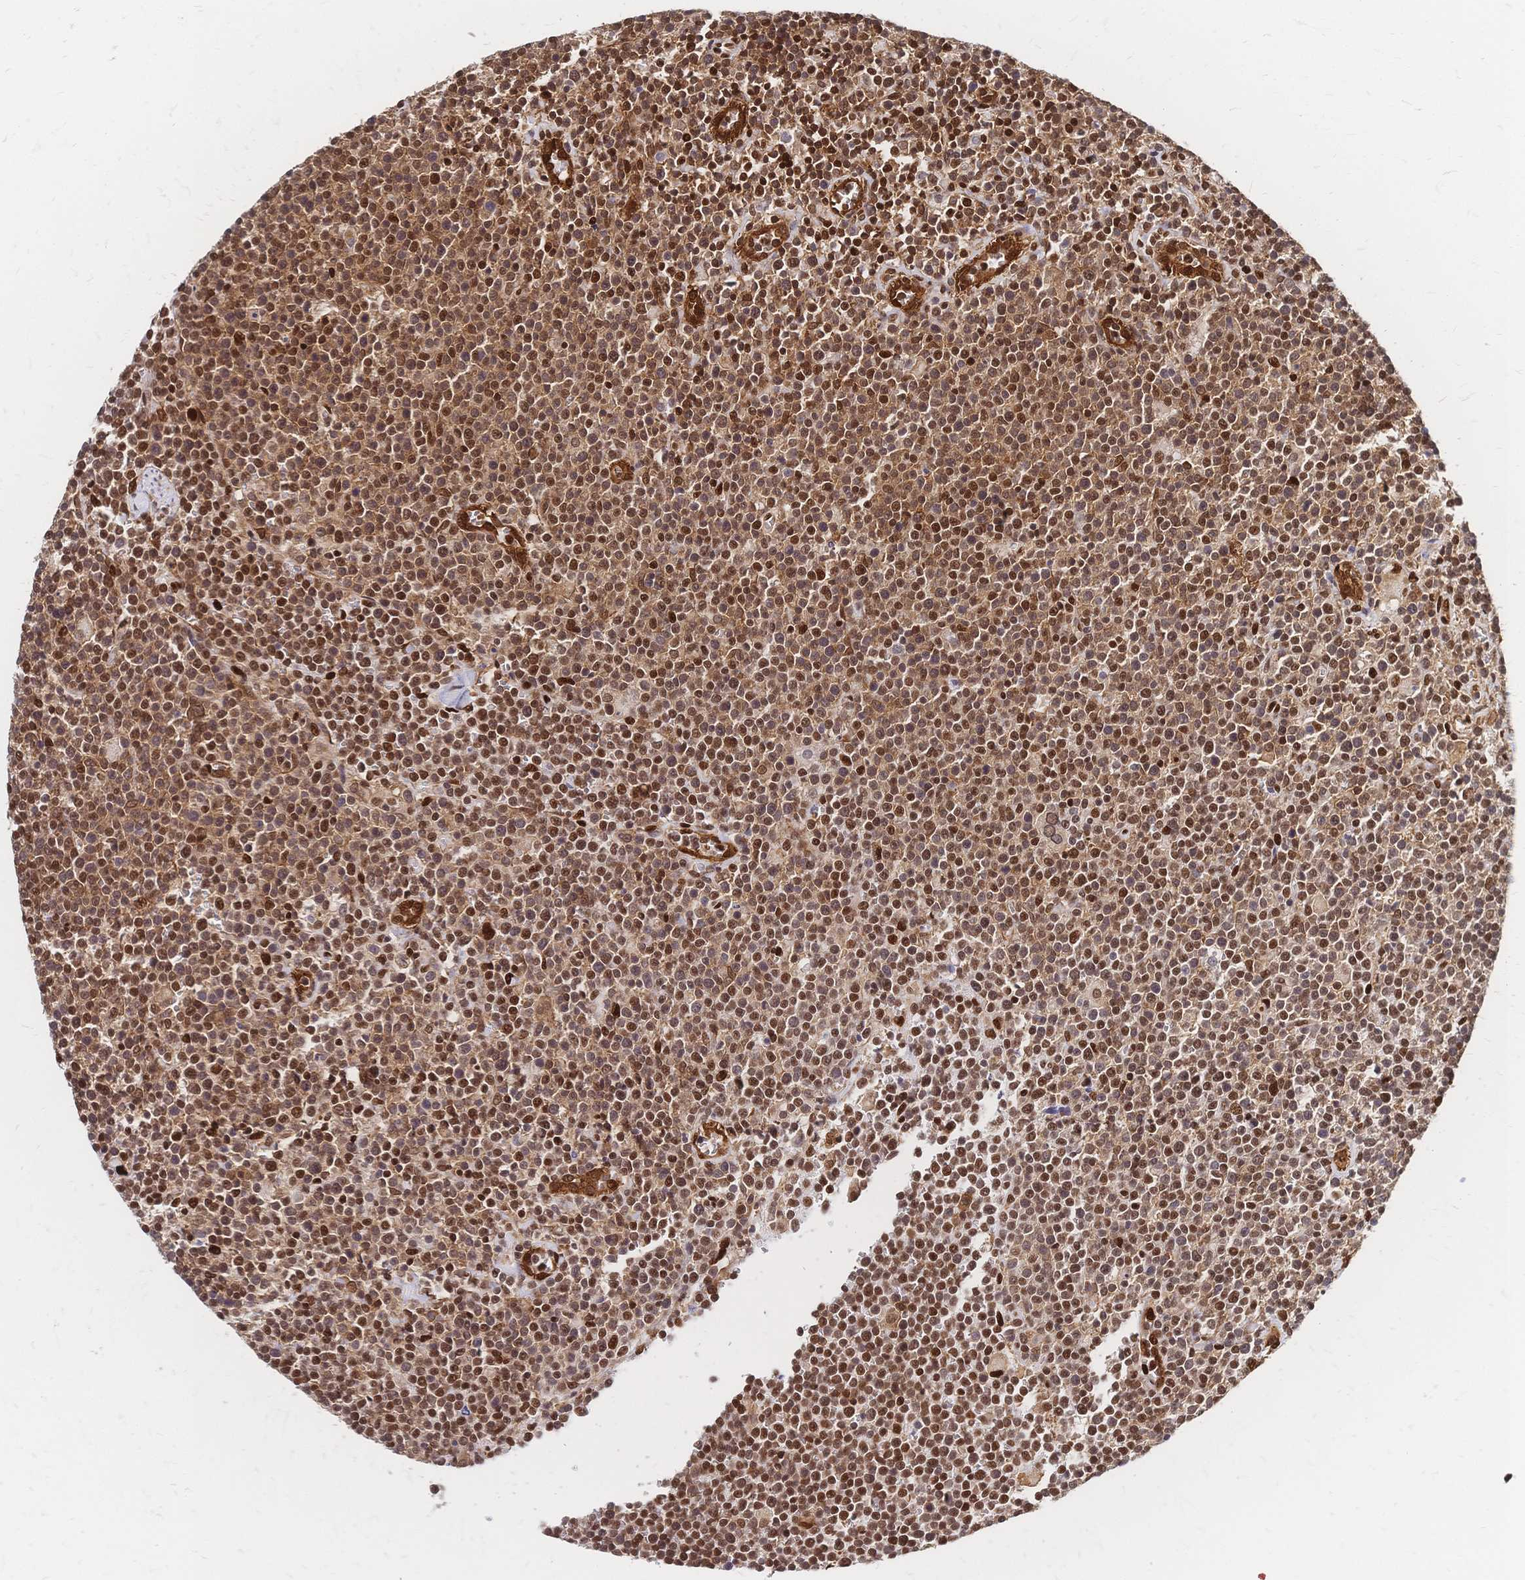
{"staining": {"intensity": "moderate", "quantity": ">75%", "location": "cytoplasmic/membranous,nuclear"}, "tissue": "lymphoma", "cell_type": "Tumor cells", "image_type": "cancer", "snomed": [{"axis": "morphology", "description": "Malignant lymphoma, non-Hodgkin's type, High grade"}, {"axis": "topography", "description": "Lymph node"}], "caption": "A brown stain labels moderate cytoplasmic/membranous and nuclear staining of a protein in human lymphoma tumor cells.", "gene": "HDGF", "patient": {"sex": "male", "age": 61}}